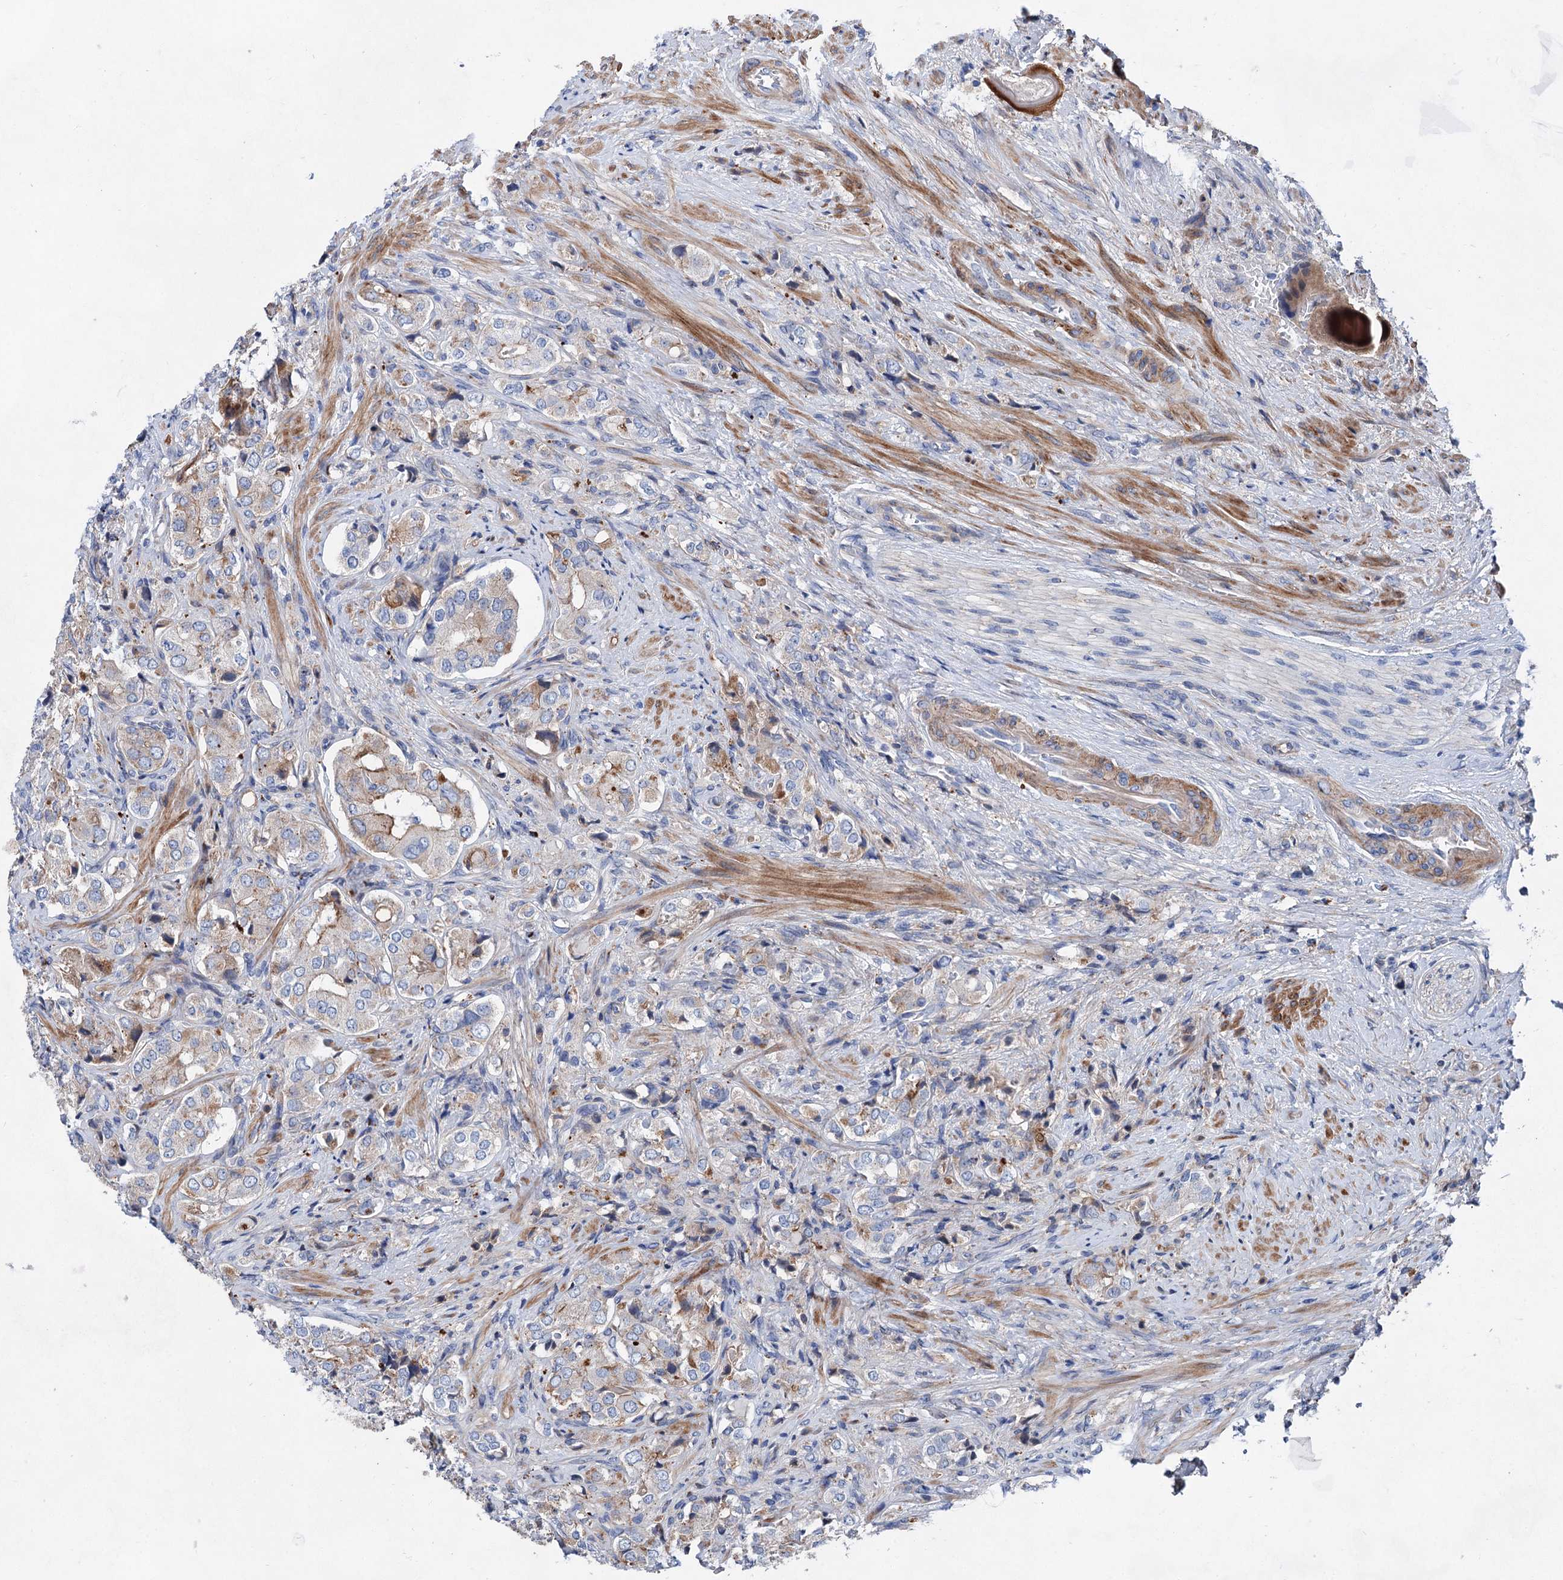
{"staining": {"intensity": "moderate", "quantity": "<25%", "location": "cytoplasmic/membranous"}, "tissue": "prostate cancer", "cell_type": "Tumor cells", "image_type": "cancer", "snomed": [{"axis": "morphology", "description": "Adenocarcinoma, High grade"}, {"axis": "topography", "description": "Prostate"}], "caption": "A micrograph showing moderate cytoplasmic/membranous expression in about <25% of tumor cells in prostate cancer, as visualized by brown immunohistochemical staining.", "gene": "GPR155", "patient": {"sex": "male", "age": 65}}